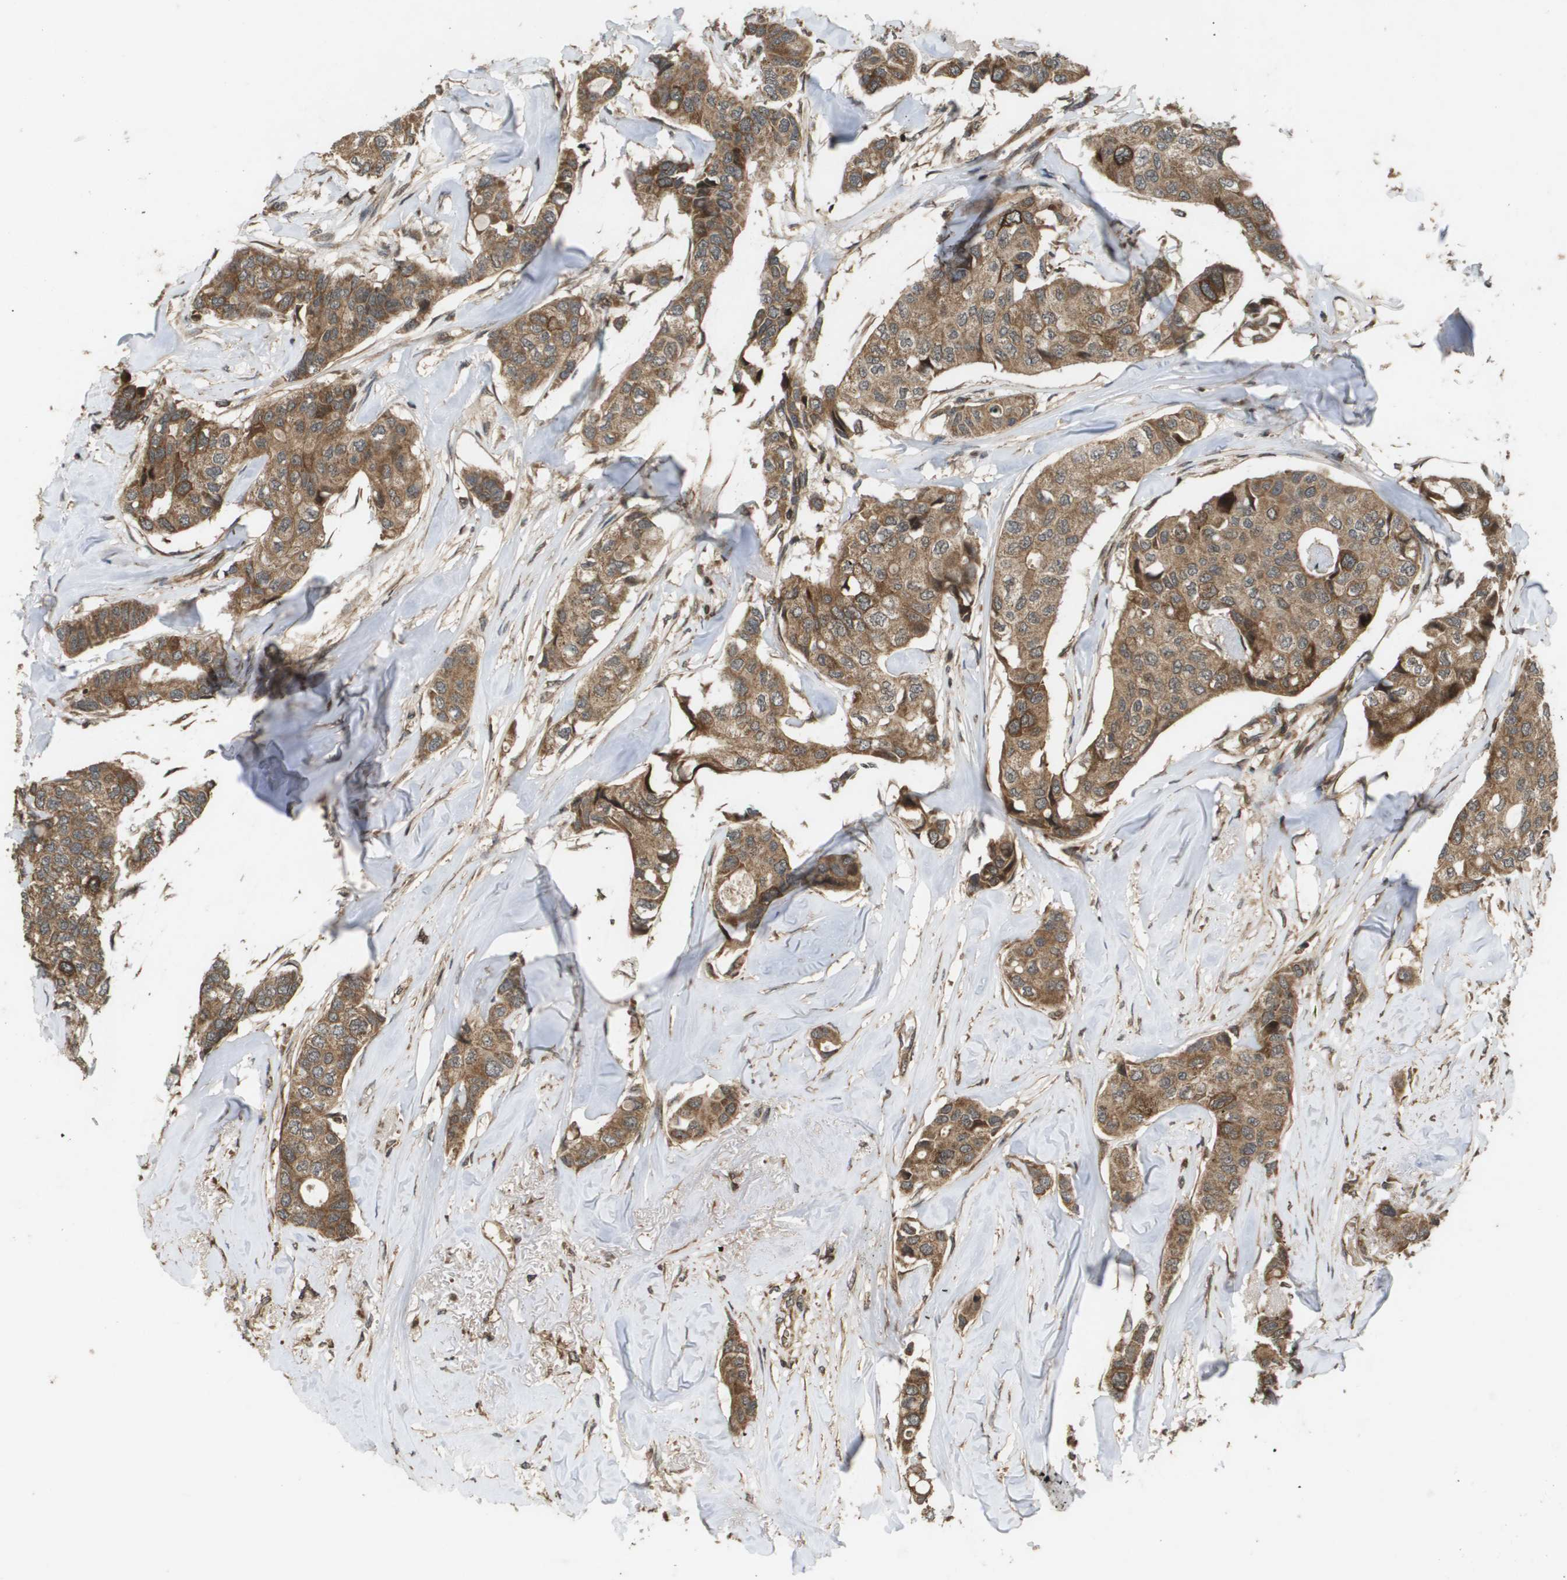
{"staining": {"intensity": "strong", "quantity": ">75%", "location": "cytoplasmic/membranous"}, "tissue": "breast cancer", "cell_type": "Tumor cells", "image_type": "cancer", "snomed": [{"axis": "morphology", "description": "Duct carcinoma"}, {"axis": "topography", "description": "Breast"}], "caption": "This is a micrograph of immunohistochemistry staining of breast infiltrating ductal carcinoma, which shows strong positivity in the cytoplasmic/membranous of tumor cells.", "gene": "KIF11", "patient": {"sex": "female", "age": 80}}